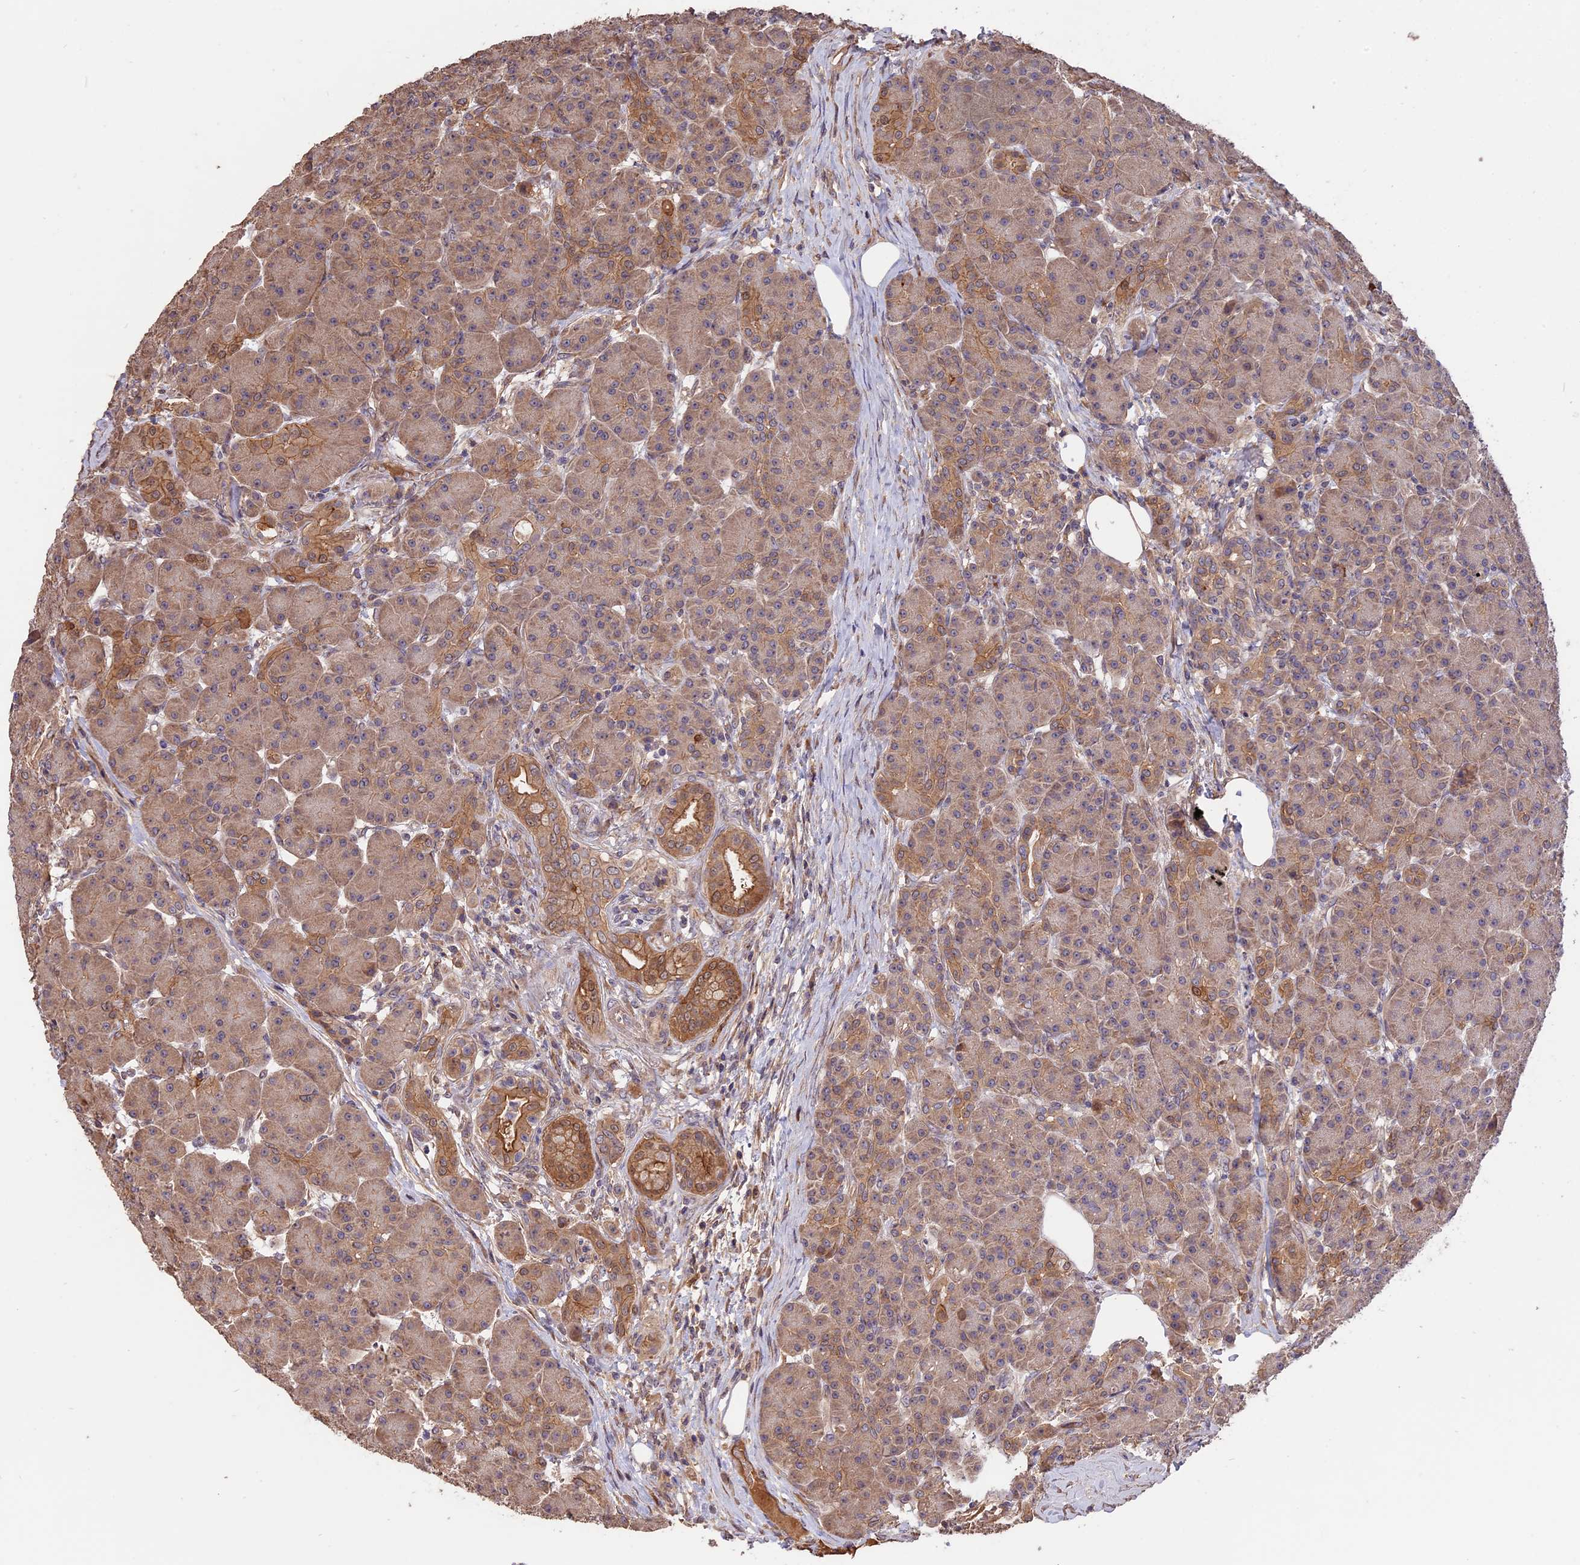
{"staining": {"intensity": "moderate", "quantity": "25%-75%", "location": "cytoplasmic/membranous,nuclear"}, "tissue": "pancreas", "cell_type": "Exocrine glandular cells", "image_type": "normal", "snomed": [{"axis": "morphology", "description": "Normal tissue, NOS"}, {"axis": "topography", "description": "Pancreas"}], "caption": "A high-resolution histopathology image shows immunohistochemistry staining of unremarkable pancreas, which exhibits moderate cytoplasmic/membranous,nuclear expression in about 25%-75% of exocrine glandular cells. Nuclei are stained in blue.", "gene": "RASAL1", "patient": {"sex": "male", "age": 63}}